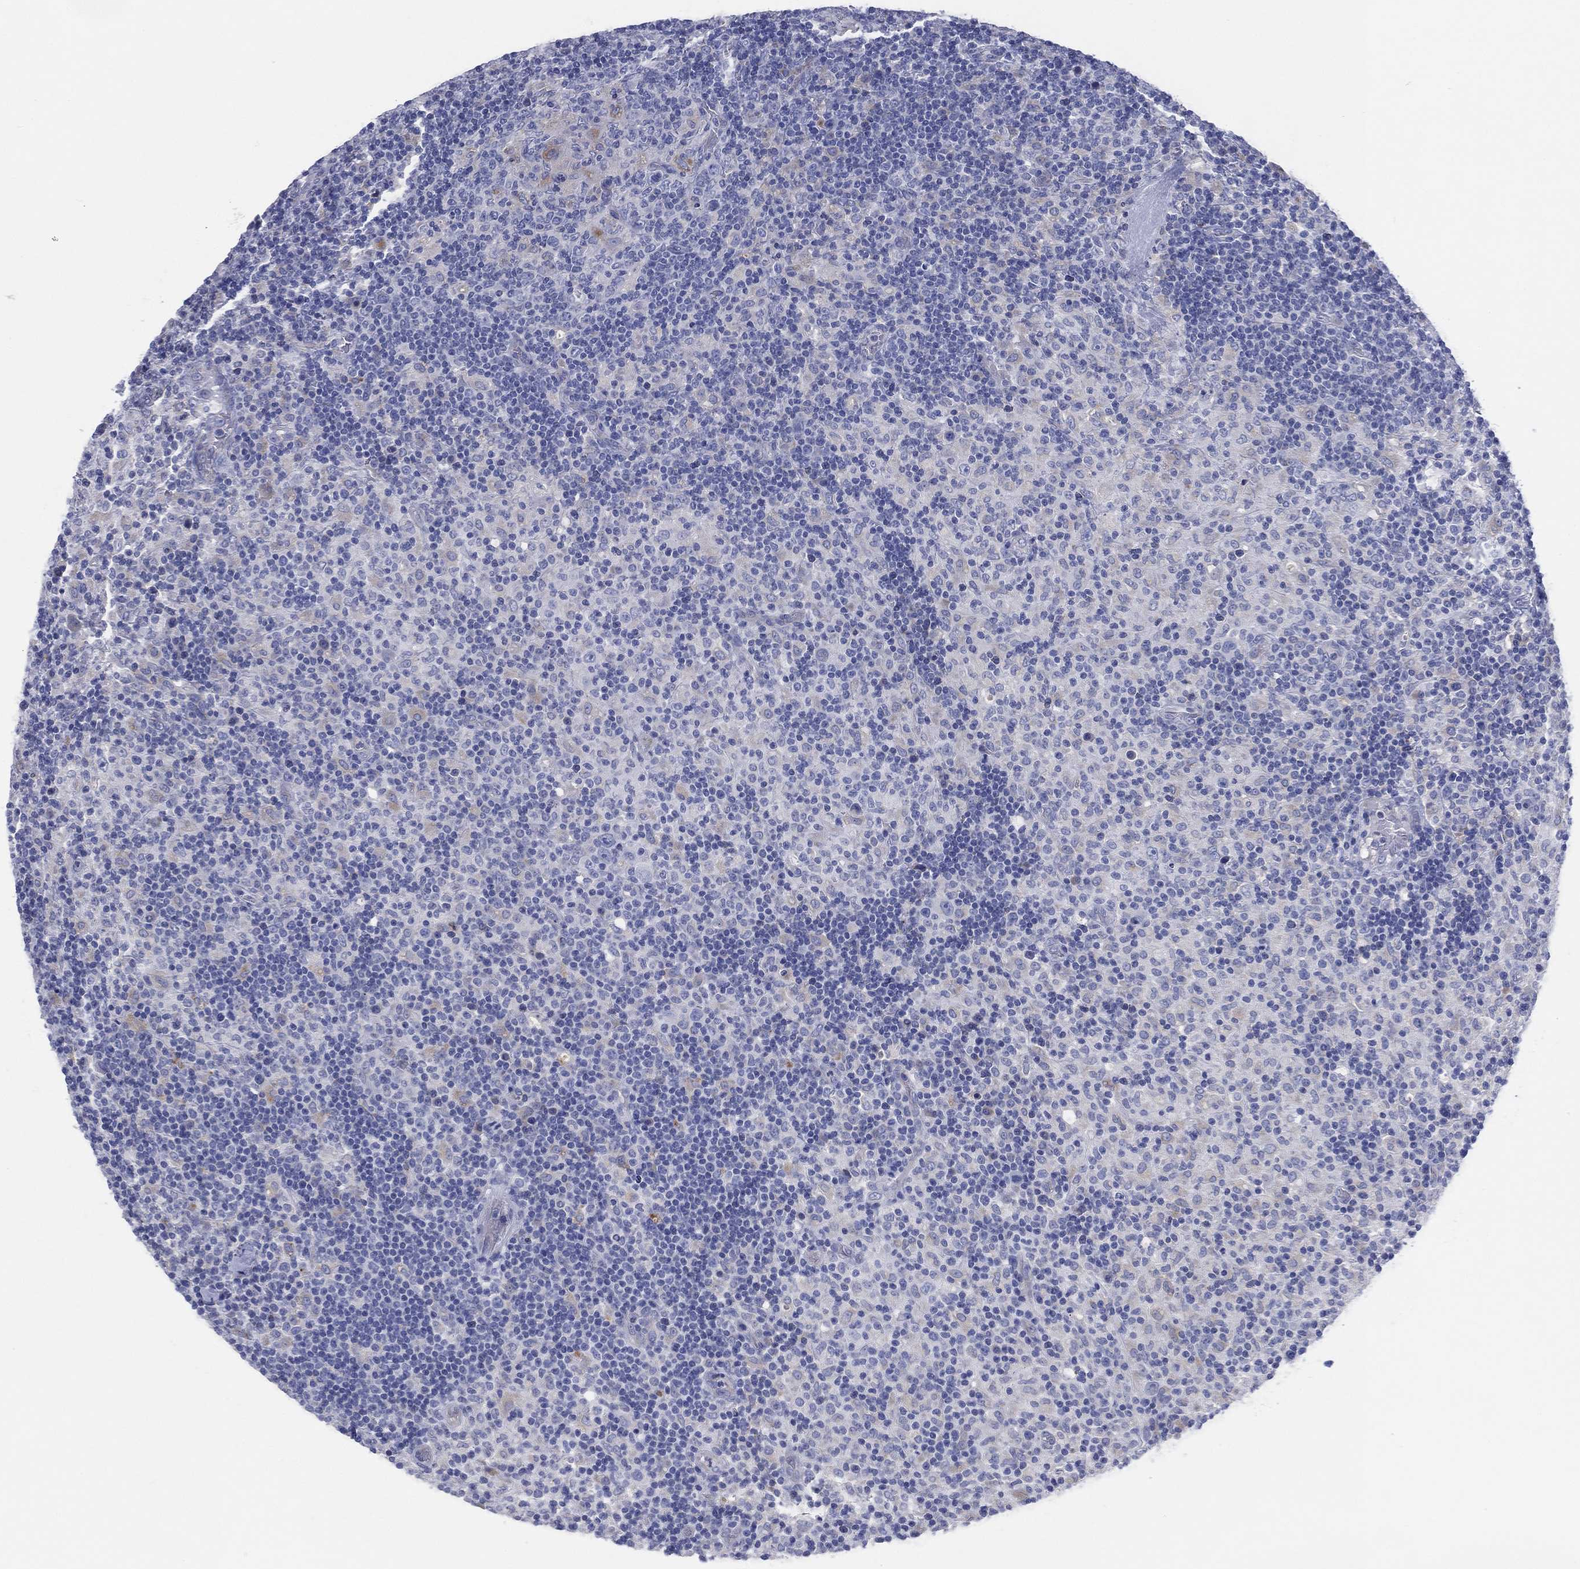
{"staining": {"intensity": "weak", "quantity": "25%-75%", "location": "cytoplasmic/membranous"}, "tissue": "lymphoma", "cell_type": "Tumor cells", "image_type": "cancer", "snomed": [{"axis": "morphology", "description": "Hodgkin's disease, NOS"}, {"axis": "topography", "description": "Lymph node"}], "caption": "Immunohistochemical staining of lymphoma reveals low levels of weak cytoplasmic/membranous expression in approximately 25%-75% of tumor cells.", "gene": "GALNS", "patient": {"sex": "male", "age": 70}}